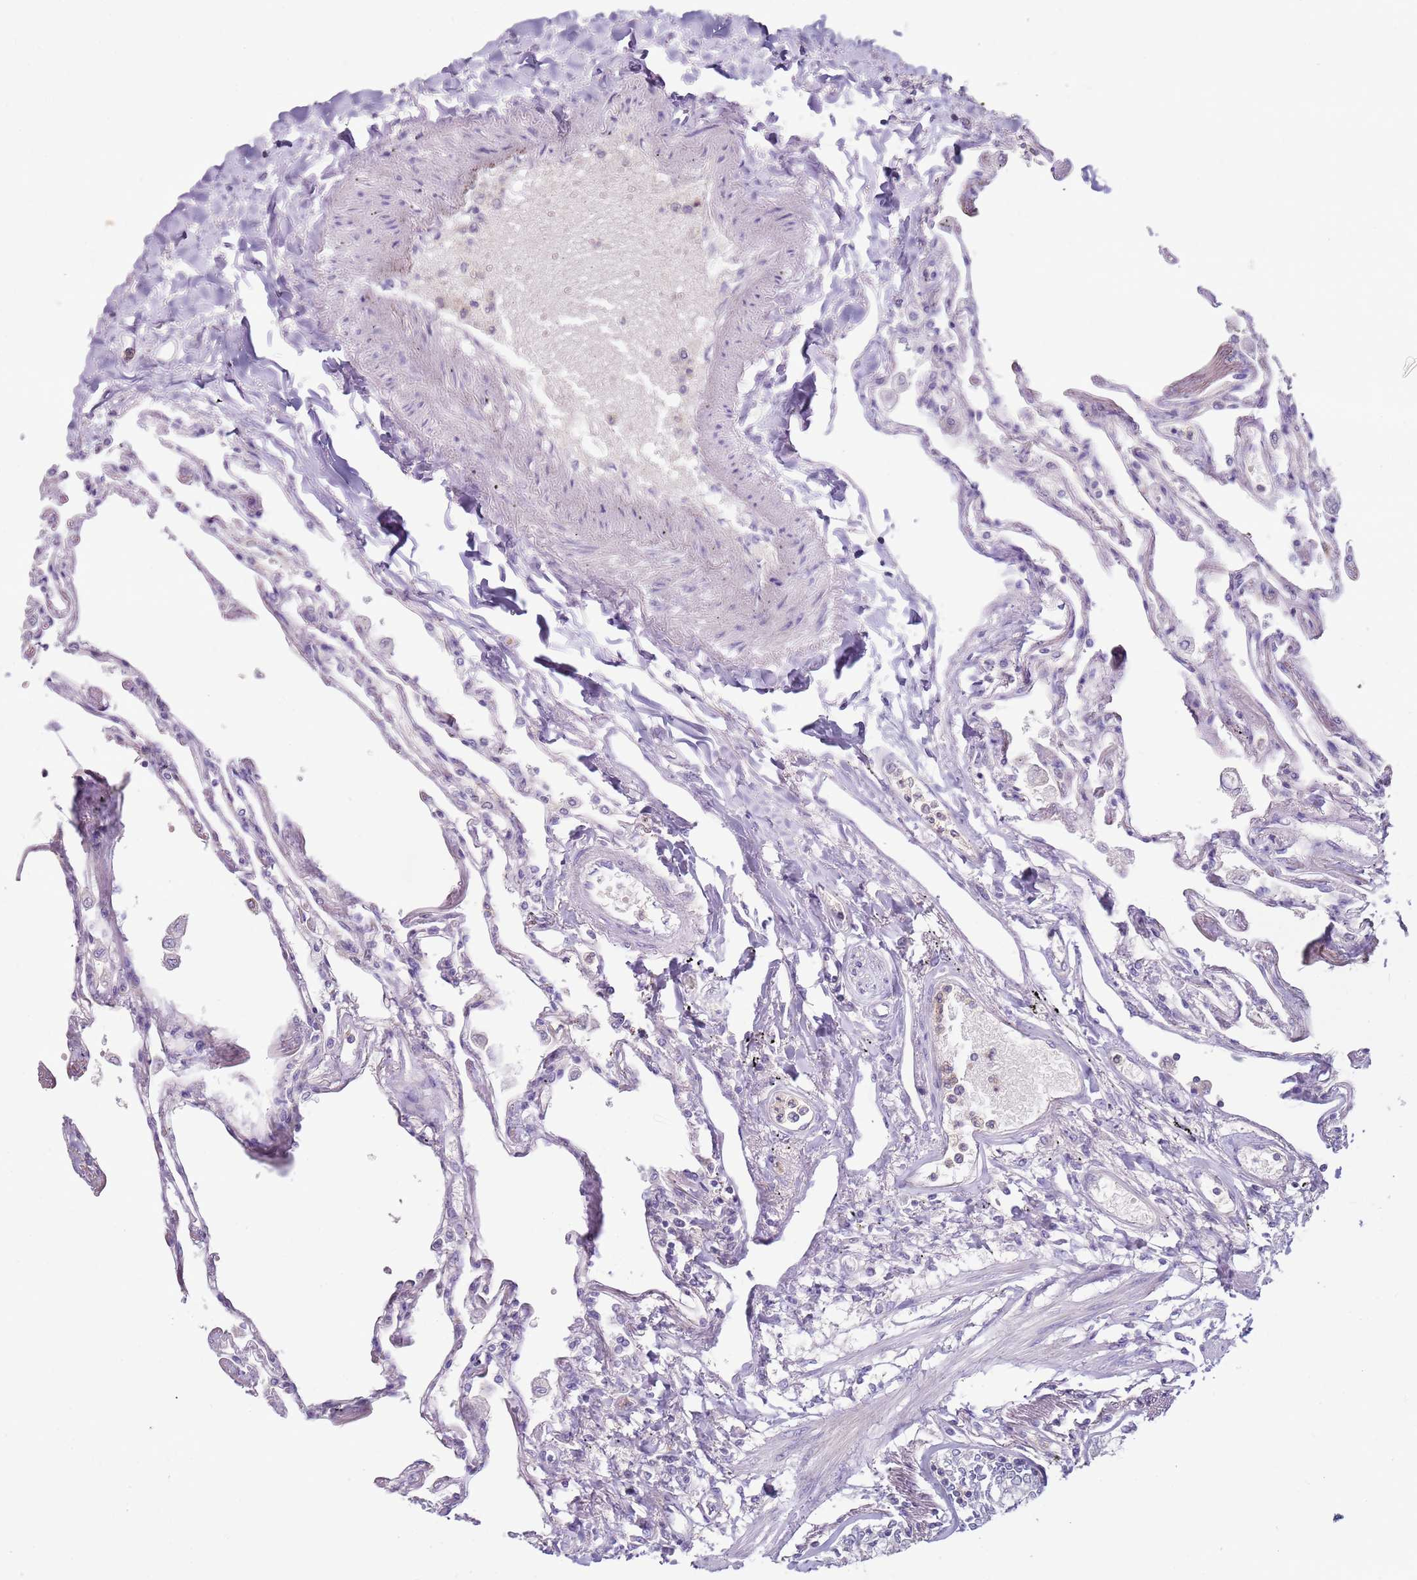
{"staining": {"intensity": "negative", "quantity": "none", "location": "none"}, "tissue": "lung", "cell_type": "Alveolar cells", "image_type": "normal", "snomed": [{"axis": "morphology", "description": "Normal tissue, NOS"}, {"axis": "topography", "description": "Lung"}], "caption": "This is an immunohistochemistry (IHC) image of unremarkable lung. There is no staining in alveolar cells.", "gene": "ARHGAP5", "patient": {"sex": "female", "age": 67}}